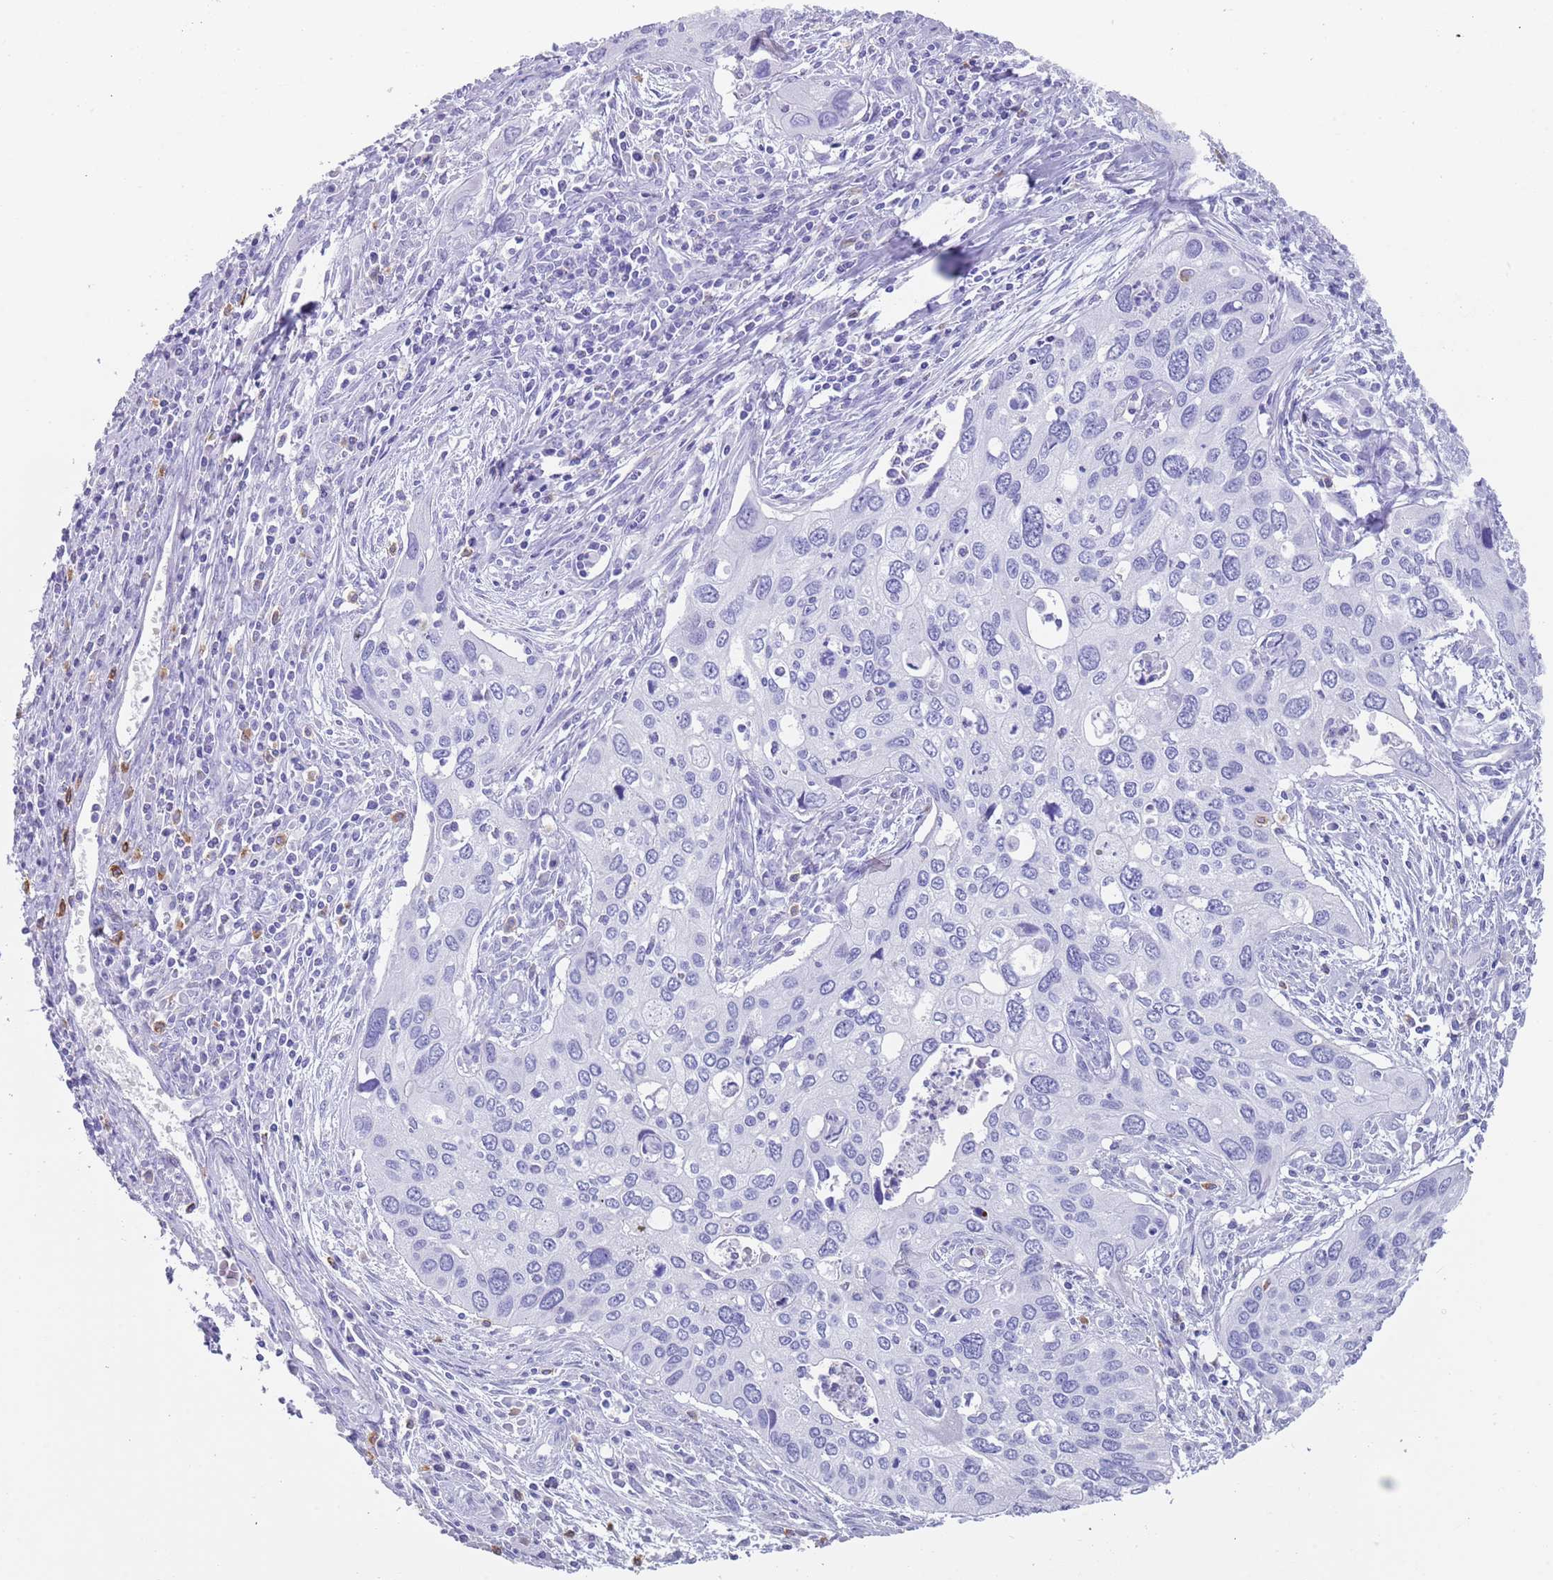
{"staining": {"intensity": "negative", "quantity": "none", "location": "none"}, "tissue": "cervical cancer", "cell_type": "Tumor cells", "image_type": "cancer", "snomed": [{"axis": "morphology", "description": "Squamous cell carcinoma, NOS"}, {"axis": "topography", "description": "Cervix"}], "caption": "High magnification brightfield microscopy of cervical cancer (squamous cell carcinoma) stained with DAB (3,3'-diaminobenzidine) (brown) and counterstained with hematoxylin (blue): tumor cells show no significant staining.", "gene": "MYADML2", "patient": {"sex": "female", "age": 55}}